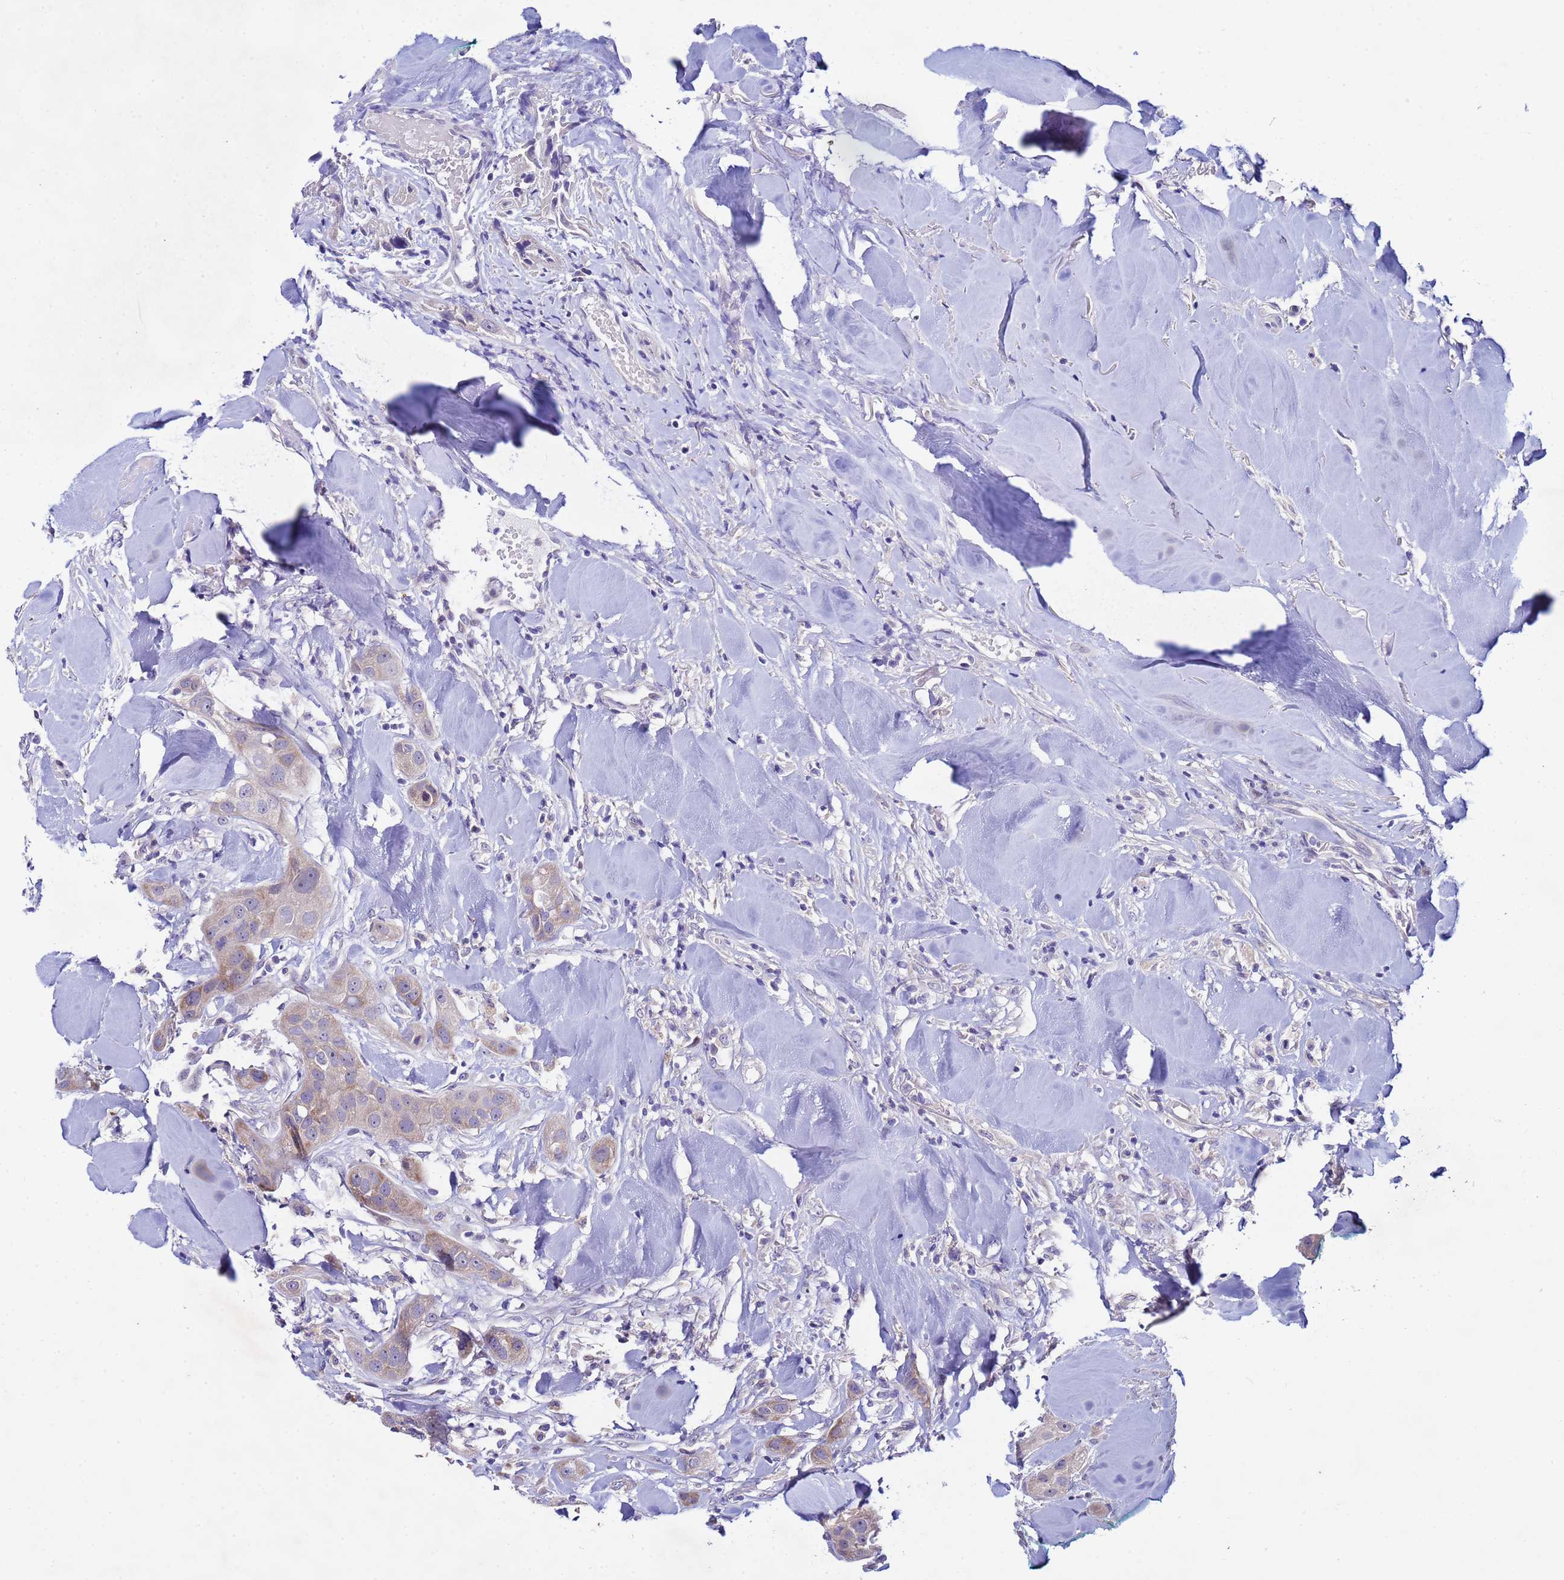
{"staining": {"intensity": "weak", "quantity": "<25%", "location": "cytoplasmic/membranous"}, "tissue": "head and neck cancer", "cell_type": "Tumor cells", "image_type": "cancer", "snomed": [{"axis": "morphology", "description": "Normal tissue, NOS"}, {"axis": "morphology", "description": "Squamous cell carcinoma, NOS"}, {"axis": "topography", "description": "Skeletal muscle"}, {"axis": "topography", "description": "Head-Neck"}], "caption": "The immunohistochemistry histopathology image has no significant positivity in tumor cells of squamous cell carcinoma (head and neck) tissue. Brightfield microscopy of immunohistochemistry stained with DAB (brown) and hematoxylin (blue), captured at high magnification.", "gene": "IGSF11", "patient": {"sex": "male", "age": 51}}